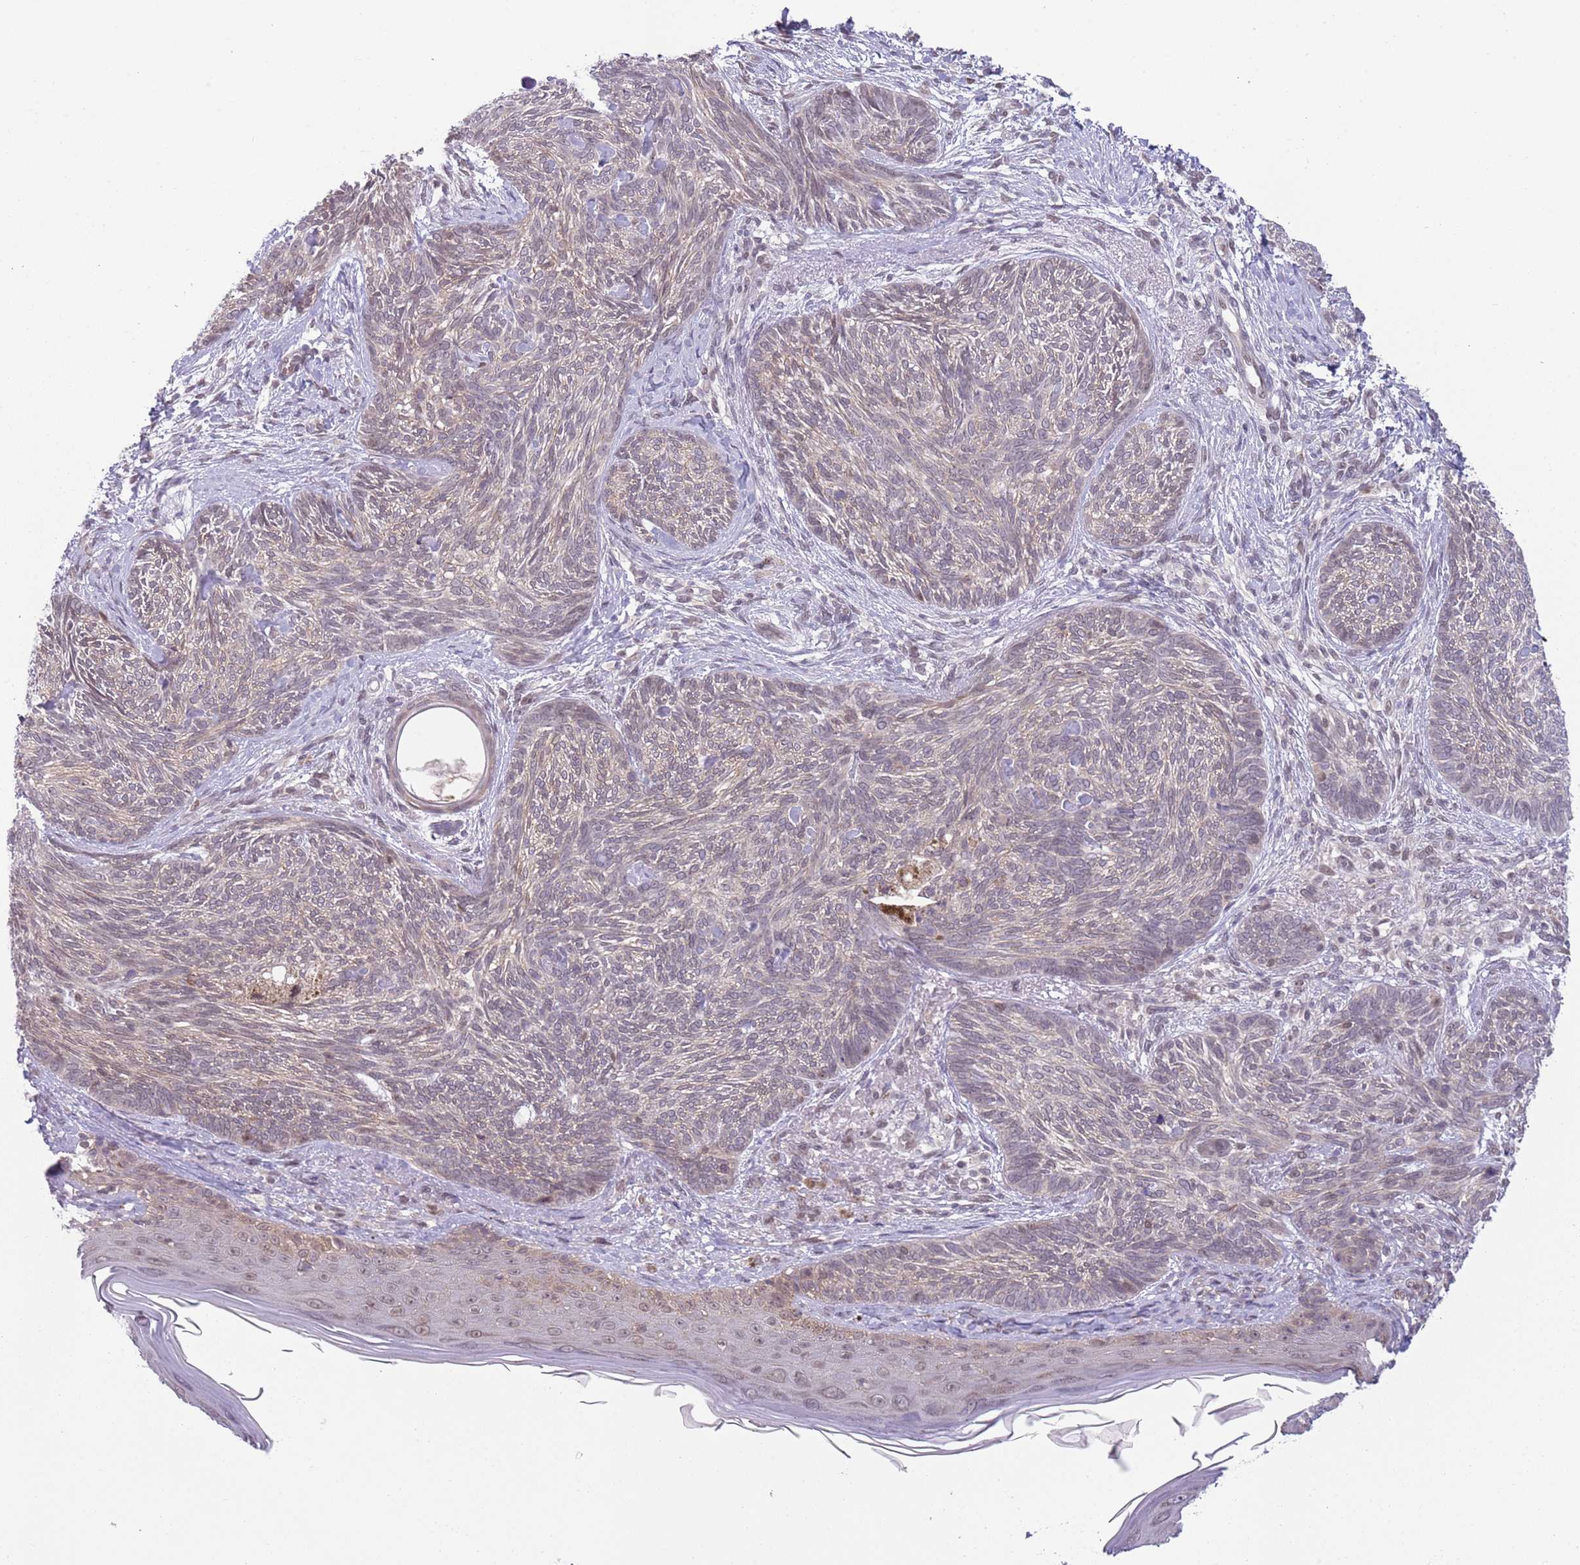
{"staining": {"intensity": "weak", "quantity": "<25%", "location": "cytoplasmic/membranous"}, "tissue": "skin cancer", "cell_type": "Tumor cells", "image_type": "cancer", "snomed": [{"axis": "morphology", "description": "Basal cell carcinoma"}, {"axis": "topography", "description": "Skin"}], "caption": "A high-resolution image shows immunohistochemistry (IHC) staining of basal cell carcinoma (skin), which demonstrates no significant expression in tumor cells.", "gene": "TM2D1", "patient": {"sex": "male", "age": 73}}